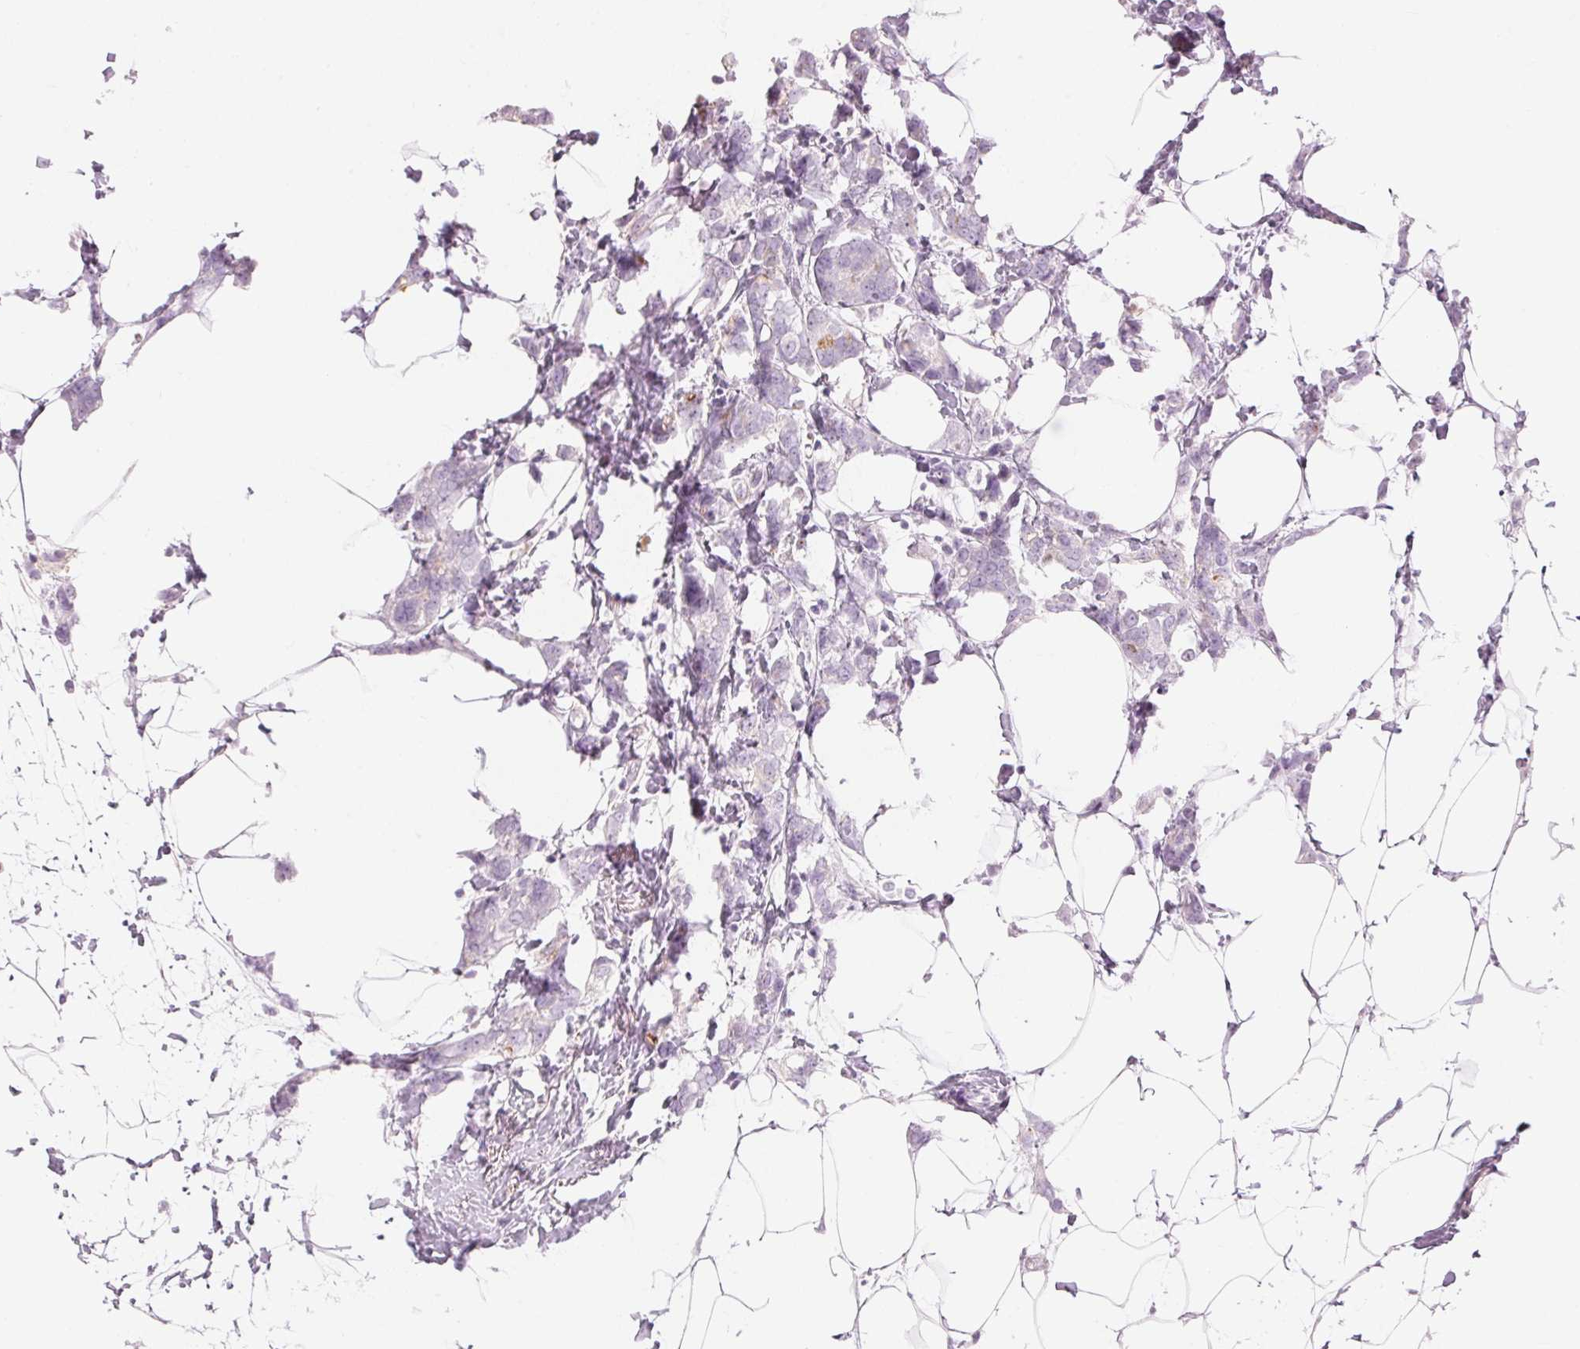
{"staining": {"intensity": "negative", "quantity": "none", "location": "none"}, "tissue": "breast cancer", "cell_type": "Tumor cells", "image_type": "cancer", "snomed": [{"axis": "morphology", "description": "Duct carcinoma"}, {"axis": "topography", "description": "Breast"}], "caption": "DAB immunohistochemical staining of breast intraductal carcinoma reveals no significant positivity in tumor cells.", "gene": "KLK7", "patient": {"sex": "female", "age": 40}}